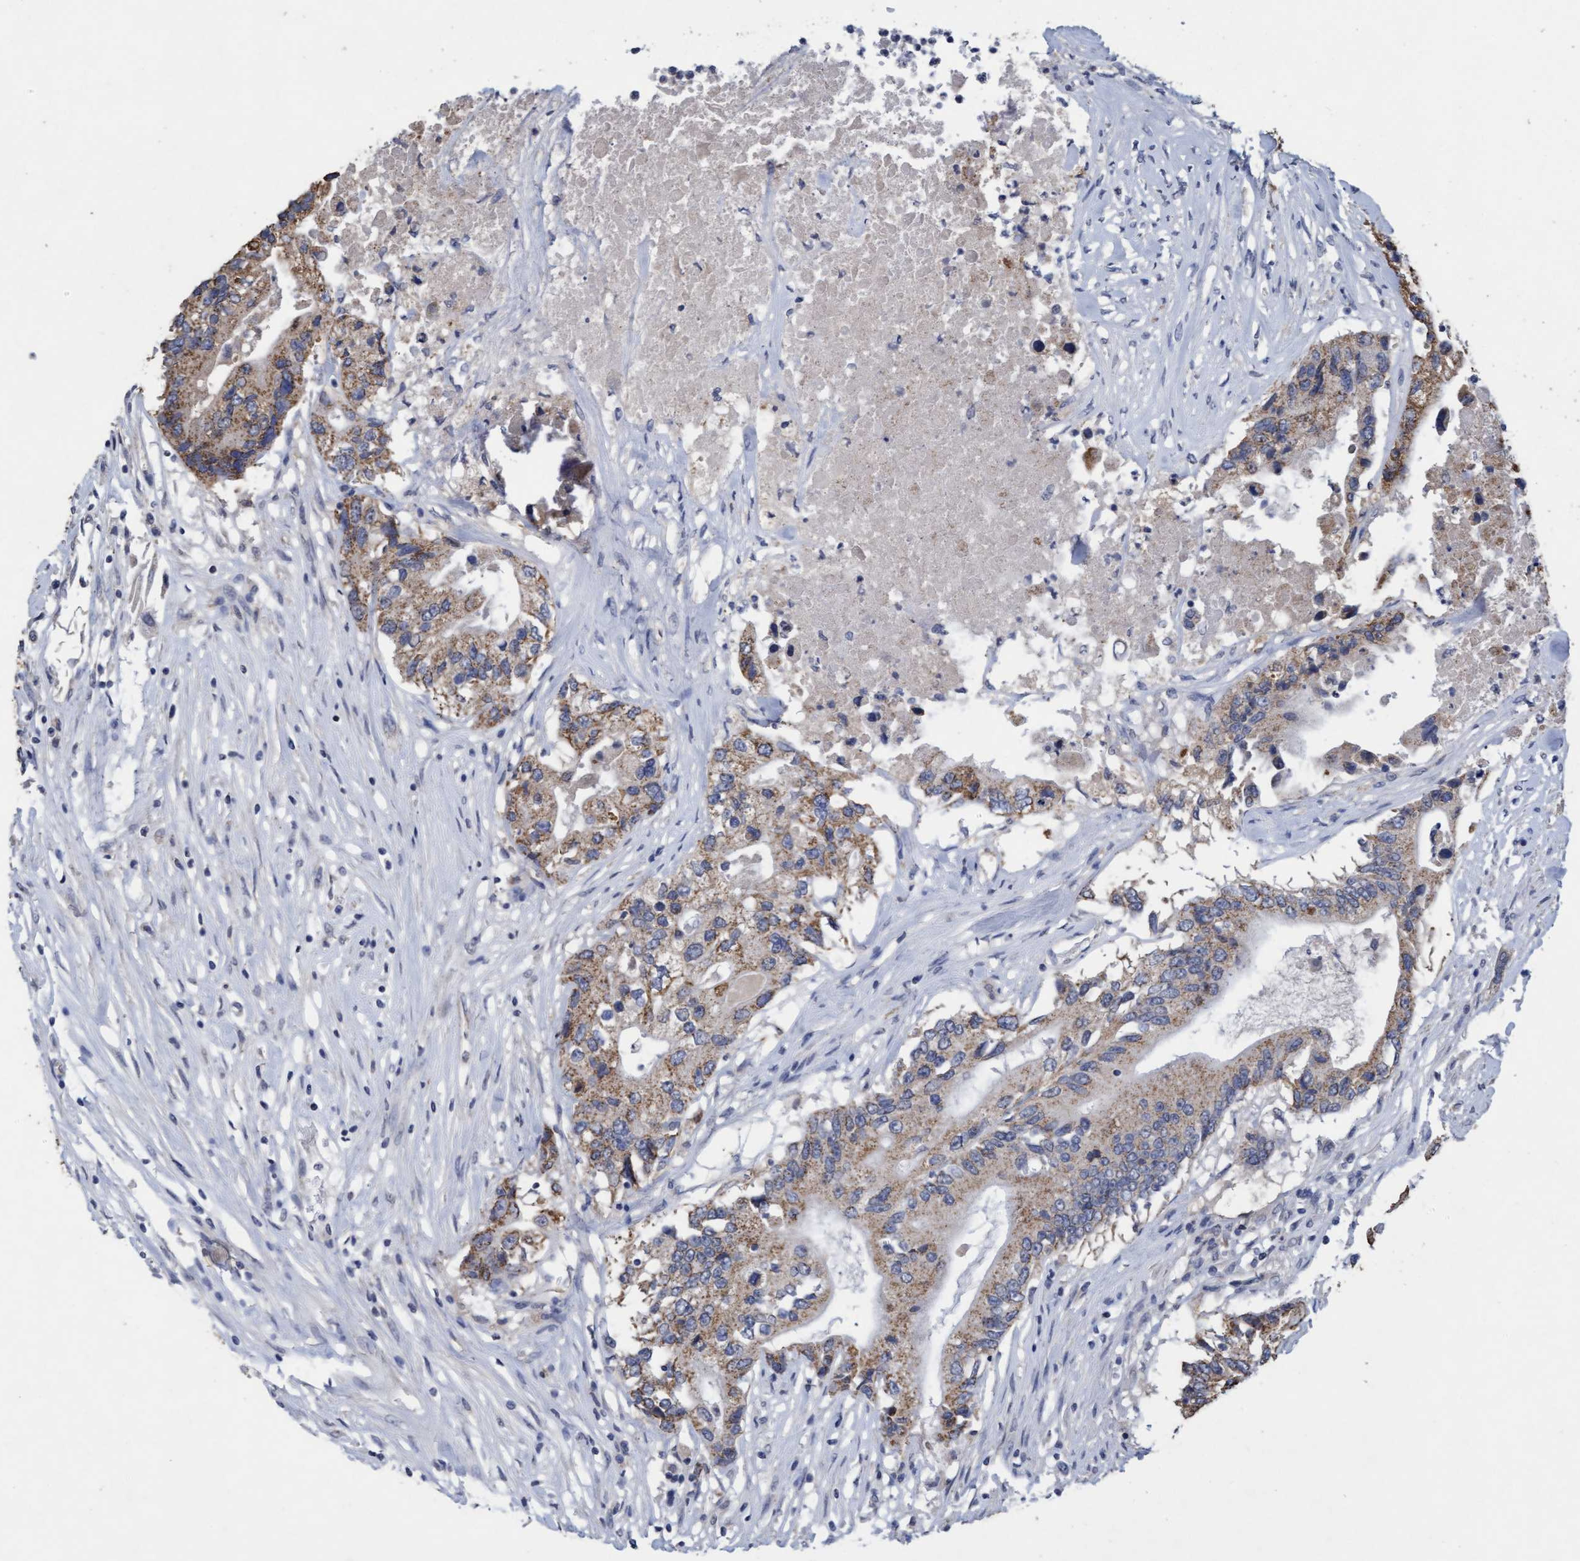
{"staining": {"intensity": "weak", "quantity": ">75%", "location": "cytoplasmic/membranous"}, "tissue": "colorectal cancer", "cell_type": "Tumor cells", "image_type": "cancer", "snomed": [{"axis": "morphology", "description": "Adenocarcinoma, NOS"}, {"axis": "topography", "description": "Colon"}], "caption": "Colorectal adenocarcinoma stained with a protein marker demonstrates weak staining in tumor cells.", "gene": "VSIG8", "patient": {"sex": "female", "age": 77}}